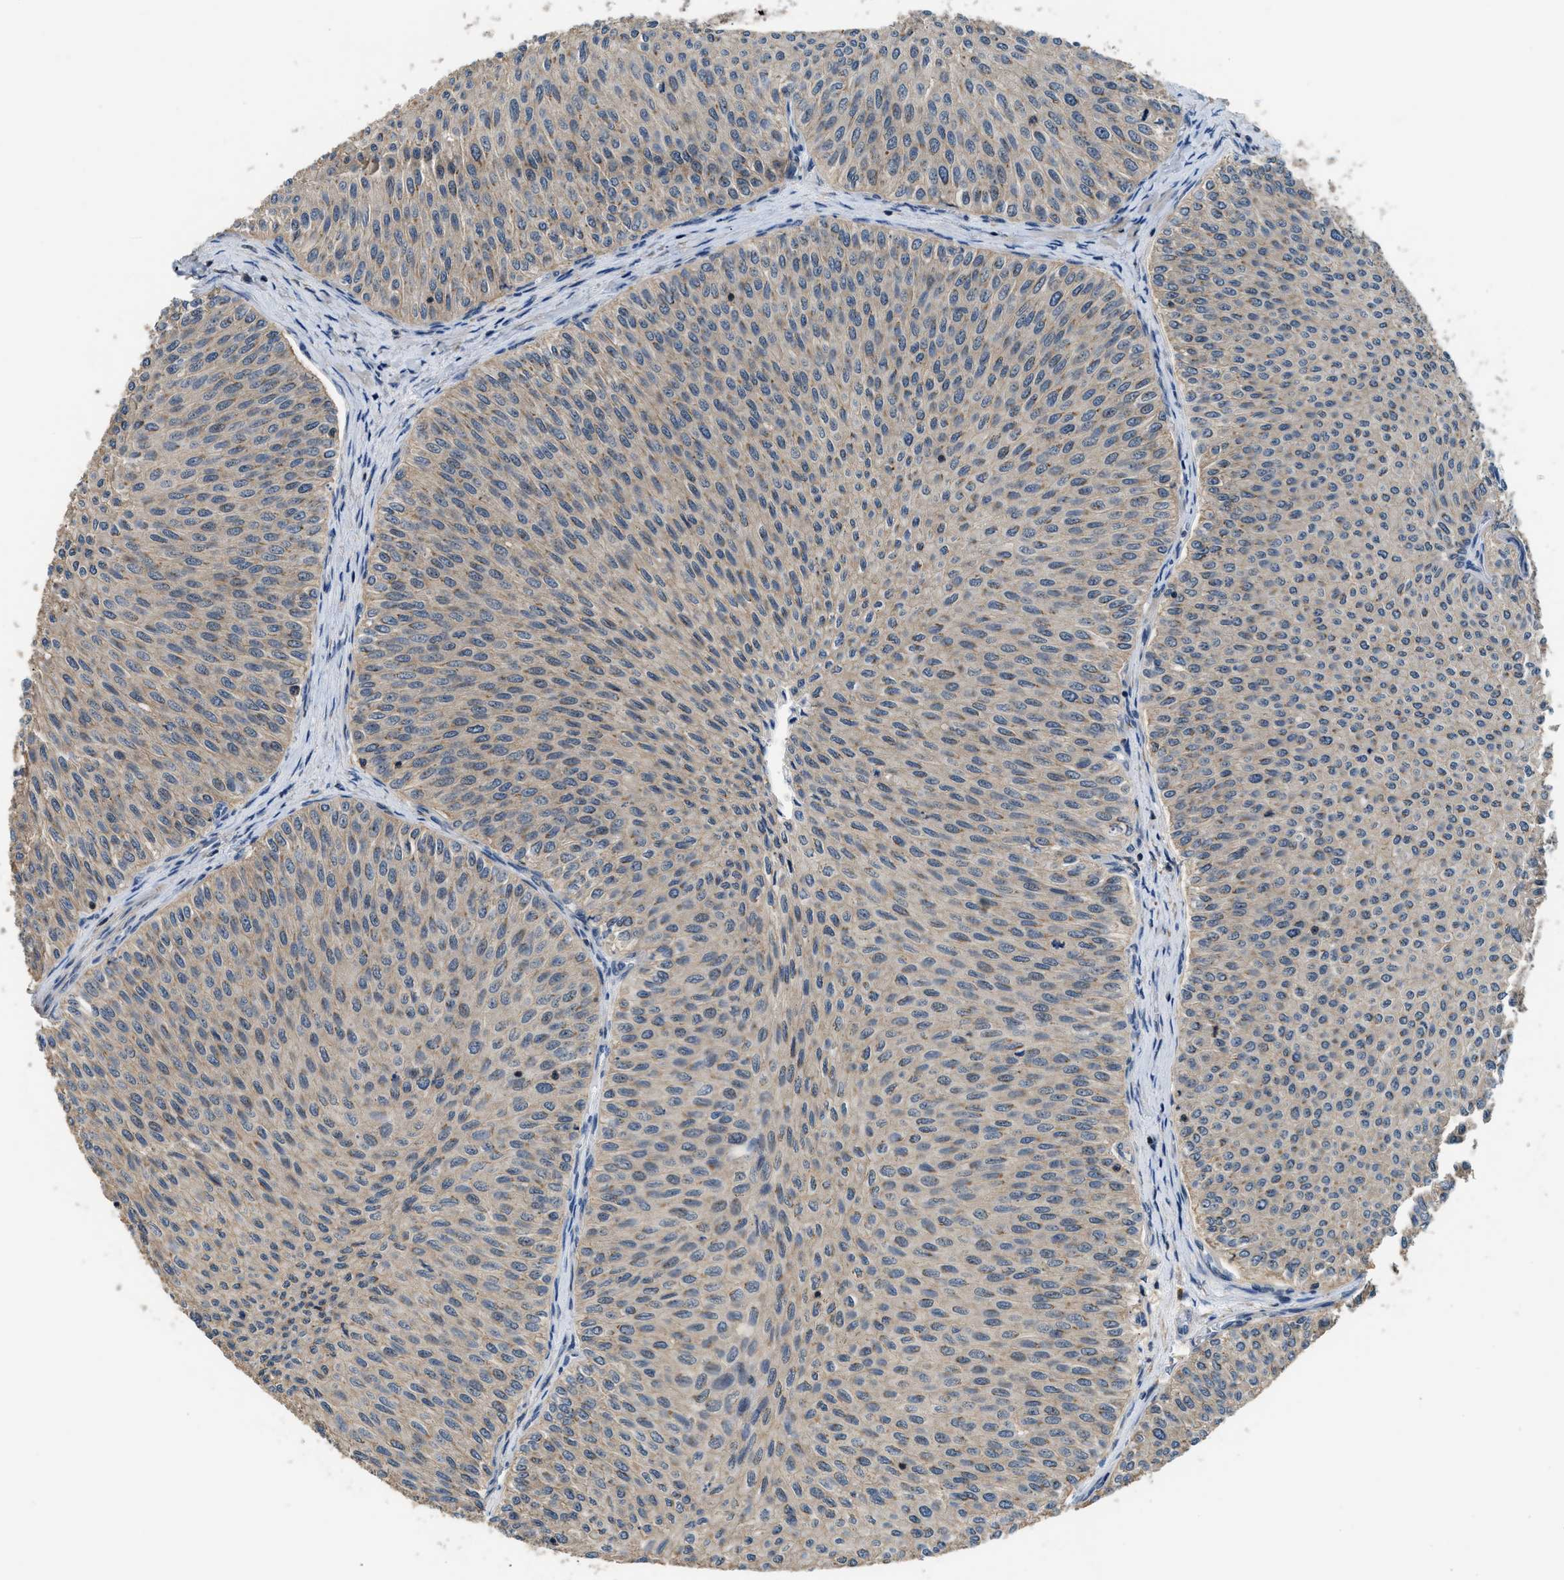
{"staining": {"intensity": "weak", "quantity": "25%-75%", "location": "cytoplasmic/membranous"}, "tissue": "urothelial cancer", "cell_type": "Tumor cells", "image_type": "cancer", "snomed": [{"axis": "morphology", "description": "Urothelial carcinoma, Low grade"}, {"axis": "topography", "description": "Urinary bladder"}], "caption": "Human low-grade urothelial carcinoma stained for a protein (brown) displays weak cytoplasmic/membranous positive expression in approximately 25%-75% of tumor cells.", "gene": "MTMR1", "patient": {"sex": "male", "age": 78}}